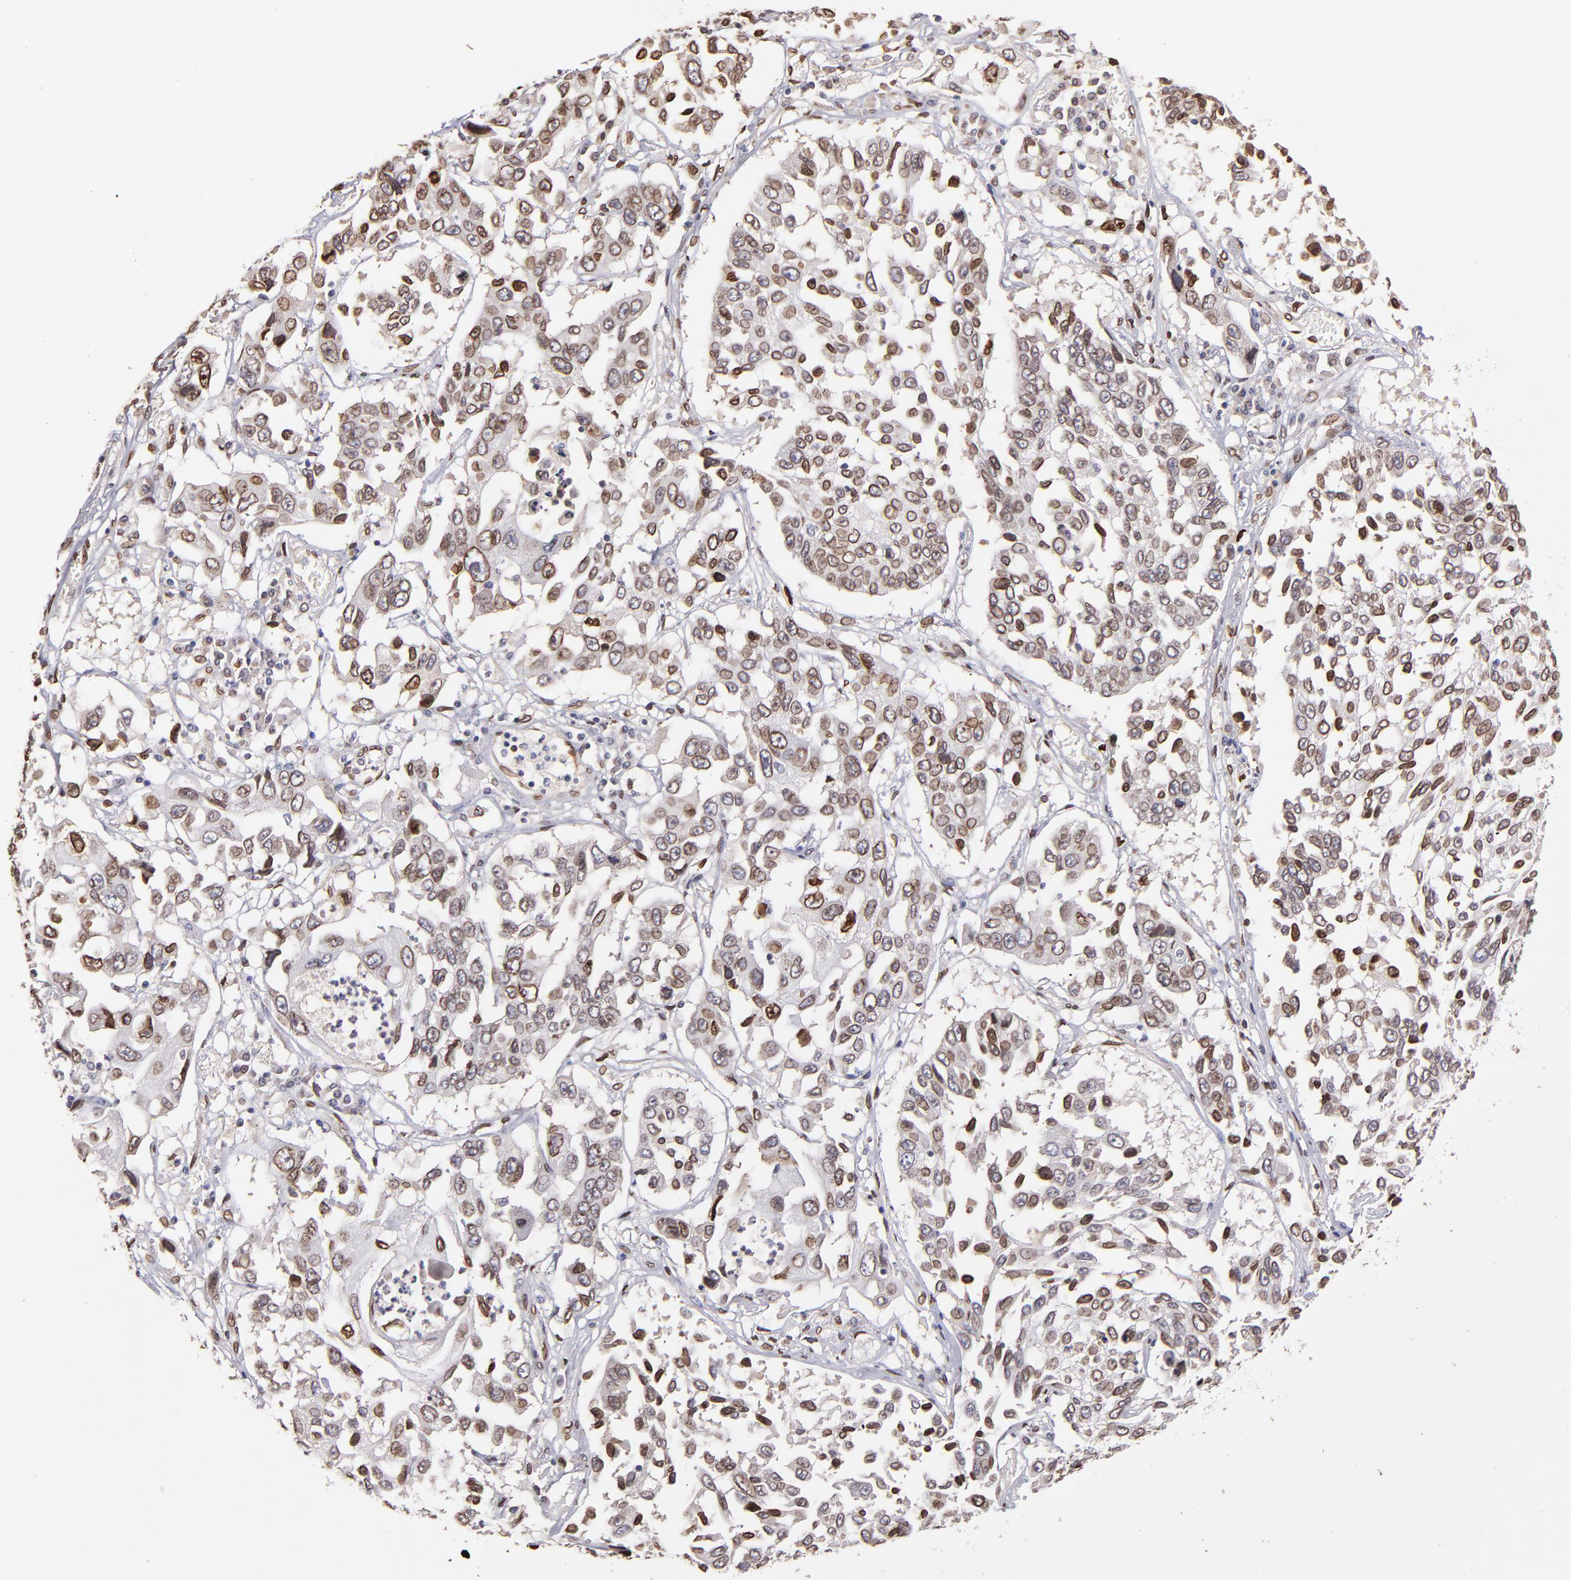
{"staining": {"intensity": "moderate", "quantity": ">75%", "location": "cytoplasmic/membranous,nuclear"}, "tissue": "lung cancer", "cell_type": "Tumor cells", "image_type": "cancer", "snomed": [{"axis": "morphology", "description": "Squamous cell carcinoma, NOS"}, {"axis": "topography", "description": "Lung"}], "caption": "Protein staining of lung squamous cell carcinoma tissue demonstrates moderate cytoplasmic/membranous and nuclear staining in about >75% of tumor cells. The staining was performed using DAB to visualize the protein expression in brown, while the nuclei were stained in blue with hematoxylin (Magnification: 20x).", "gene": "PUM3", "patient": {"sex": "male", "age": 71}}